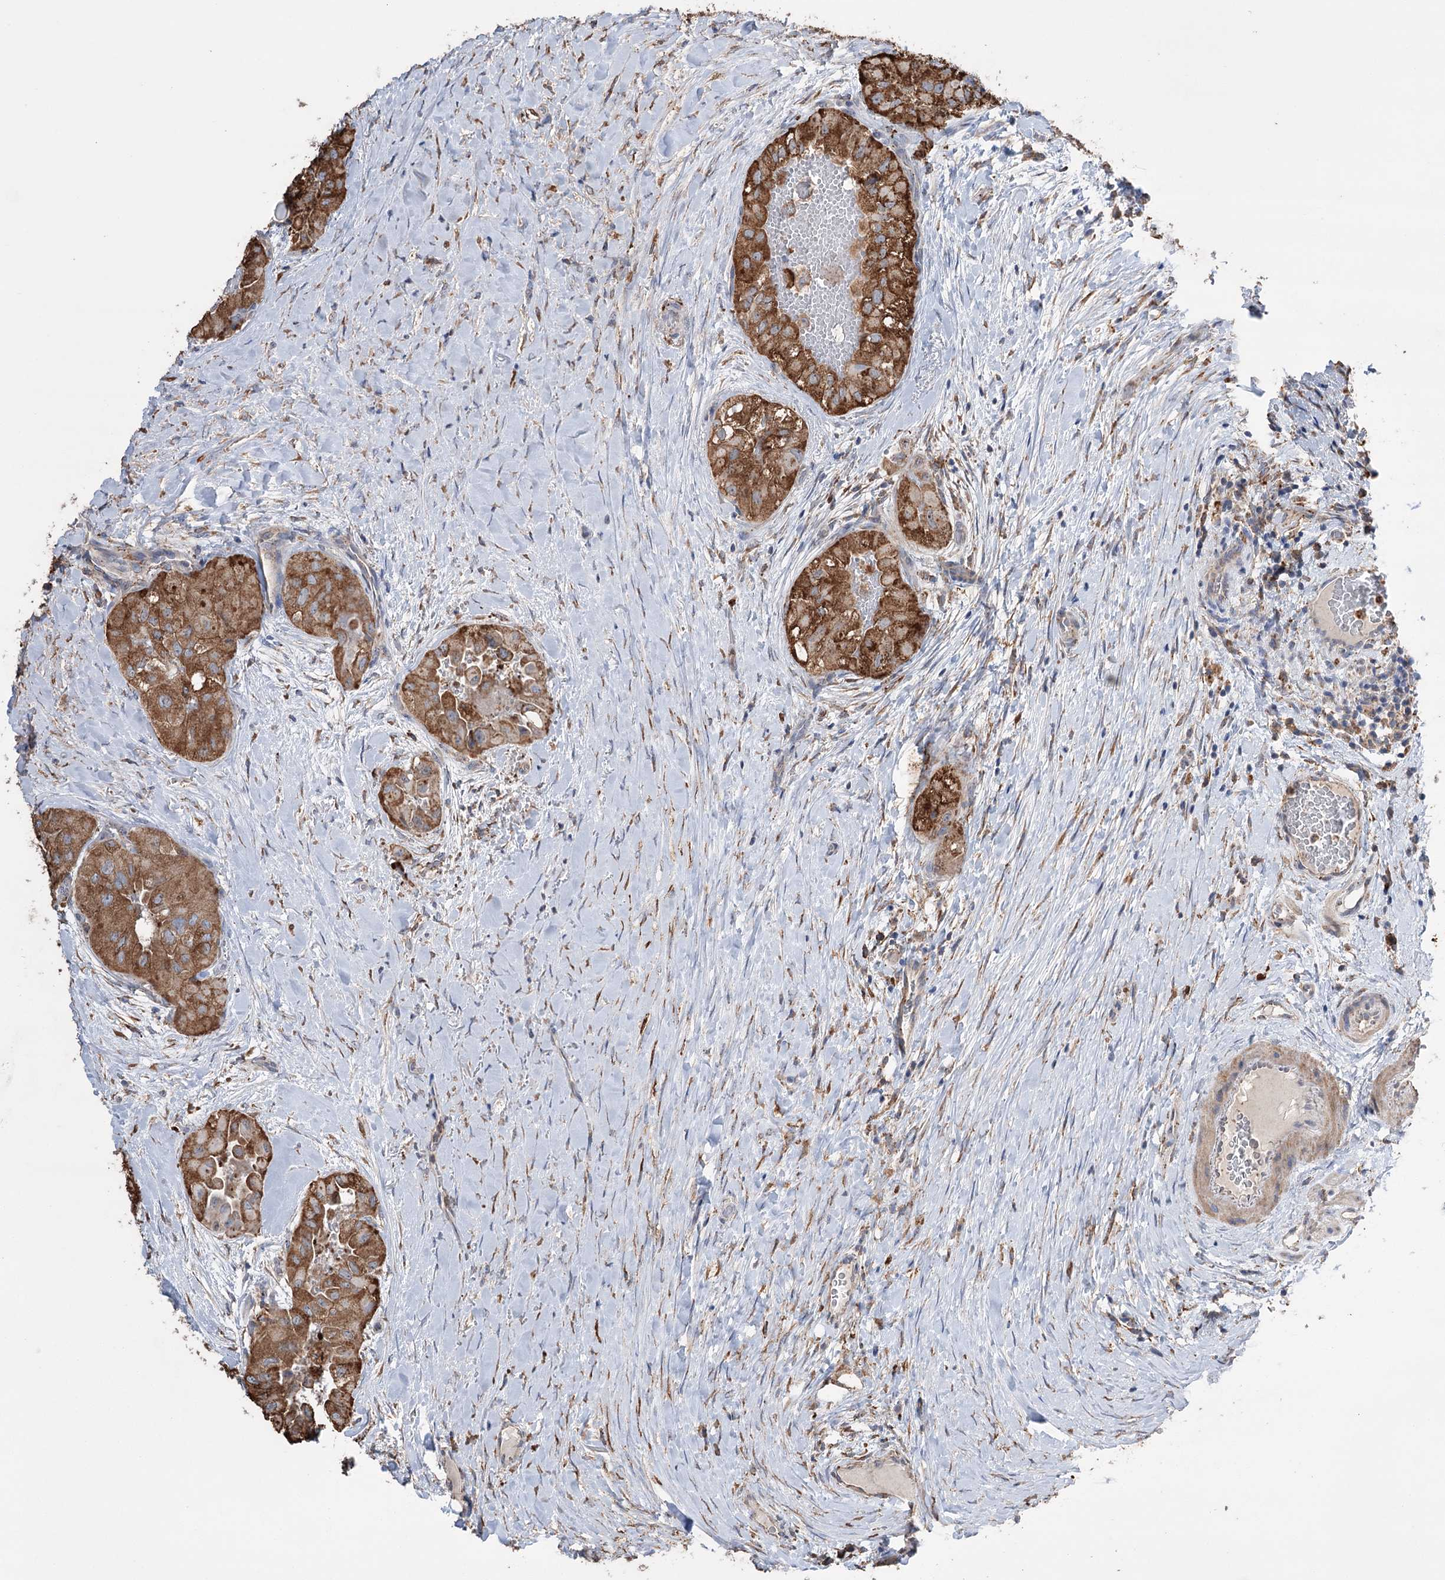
{"staining": {"intensity": "strong", "quantity": ">75%", "location": "cytoplasmic/membranous"}, "tissue": "thyroid cancer", "cell_type": "Tumor cells", "image_type": "cancer", "snomed": [{"axis": "morphology", "description": "Papillary adenocarcinoma, NOS"}, {"axis": "topography", "description": "Thyroid gland"}], "caption": "IHC staining of thyroid cancer (papillary adenocarcinoma), which exhibits high levels of strong cytoplasmic/membranous positivity in approximately >75% of tumor cells indicating strong cytoplasmic/membranous protein positivity. The staining was performed using DAB (3,3'-diaminobenzidine) (brown) for protein detection and nuclei were counterstained in hematoxylin (blue).", "gene": "TRIM71", "patient": {"sex": "female", "age": 59}}